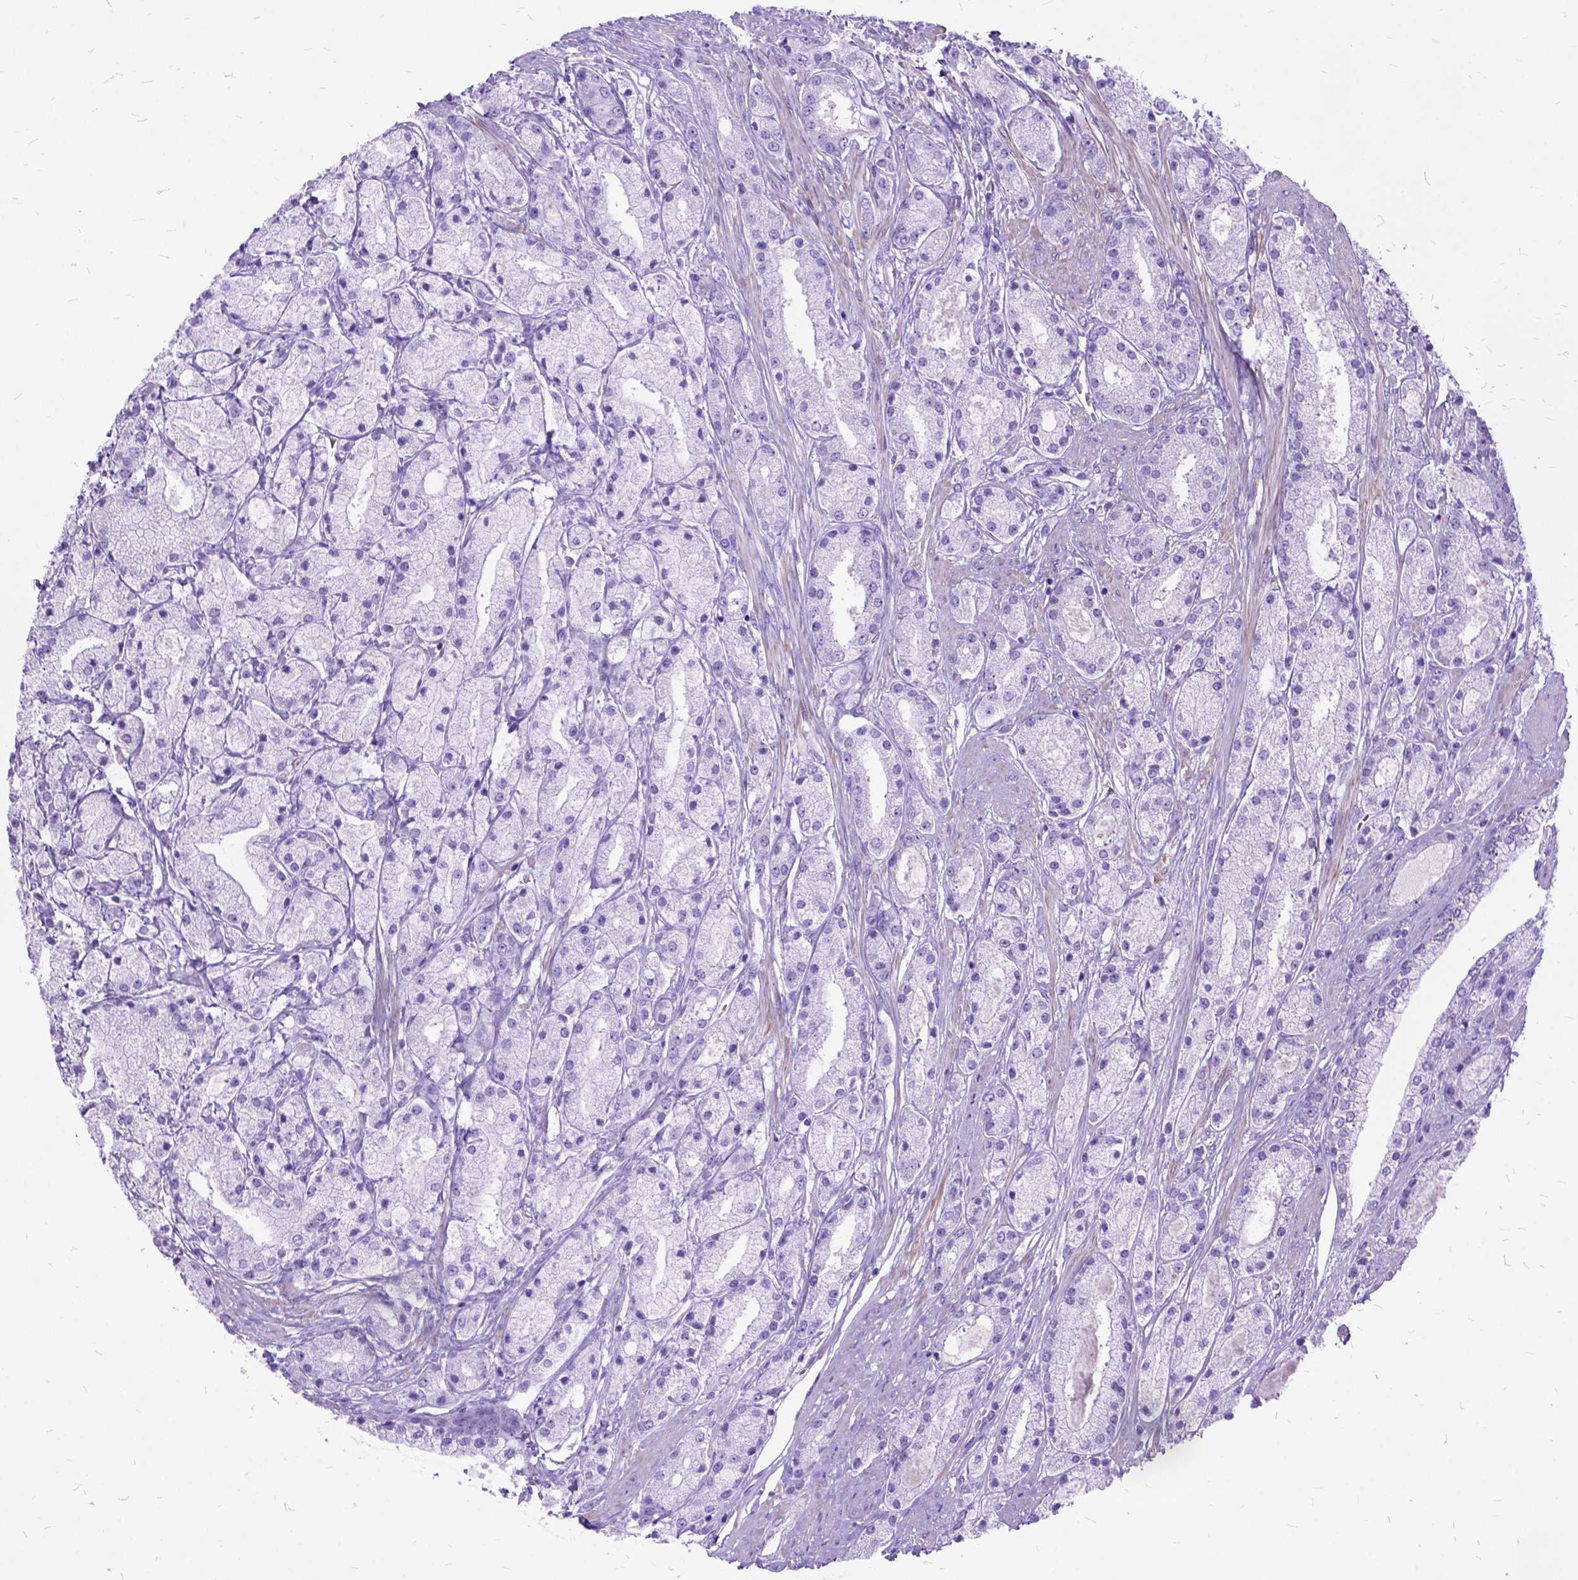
{"staining": {"intensity": "negative", "quantity": "none", "location": "none"}, "tissue": "prostate cancer", "cell_type": "Tumor cells", "image_type": "cancer", "snomed": [{"axis": "morphology", "description": "Adenocarcinoma, High grade"}, {"axis": "topography", "description": "Prostate"}], "caption": "Protein analysis of prostate cancer (high-grade adenocarcinoma) demonstrates no significant positivity in tumor cells. The staining is performed using DAB (3,3'-diaminobenzidine) brown chromogen with nuclei counter-stained in using hematoxylin.", "gene": "ARL9", "patient": {"sex": "male", "age": 67}}